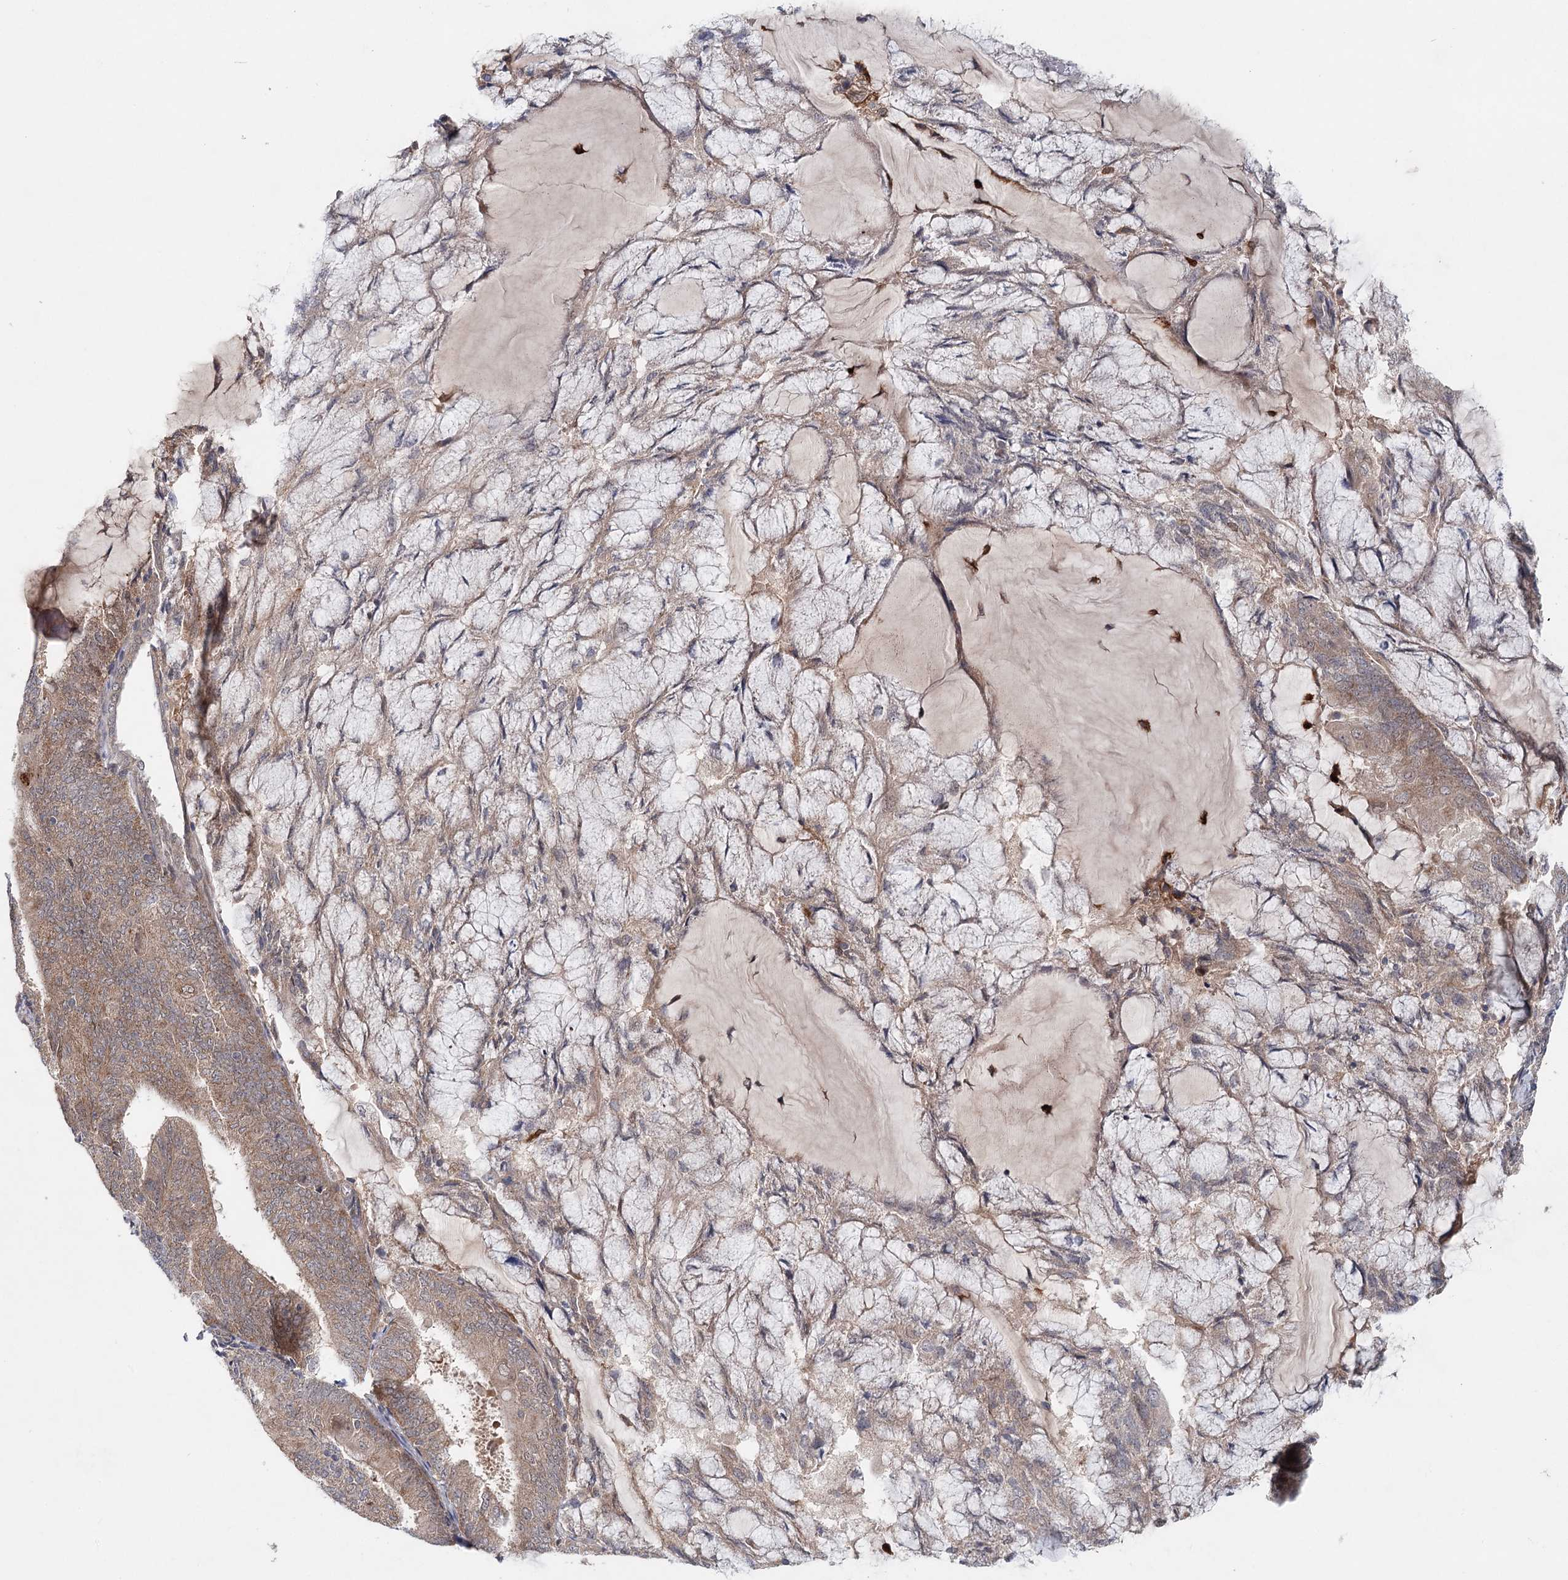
{"staining": {"intensity": "moderate", "quantity": ">75%", "location": "cytoplasmic/membranous"}, "tissue": "endometrial cancer", "cell_type": "Tumor cells", "image_type": "cancer", "snomed": [{"axis": "morphology", "description": "Adenocarcinoma, NOS"}, {"axis": "topography", "description": "Endometrium"}], "caption": "High-magnification brightfield microscopy of endometrial cancer stained with DAB (3,3'-diaminobenzidine) (brown) and counterstained with hematoxylin (blue). tumor cells exhibit moderate cytoplasmic/membranous staining is present in about>75% of cells.", "gene": "AP3B1", "patient": {"sex": "female", "age": 81}}